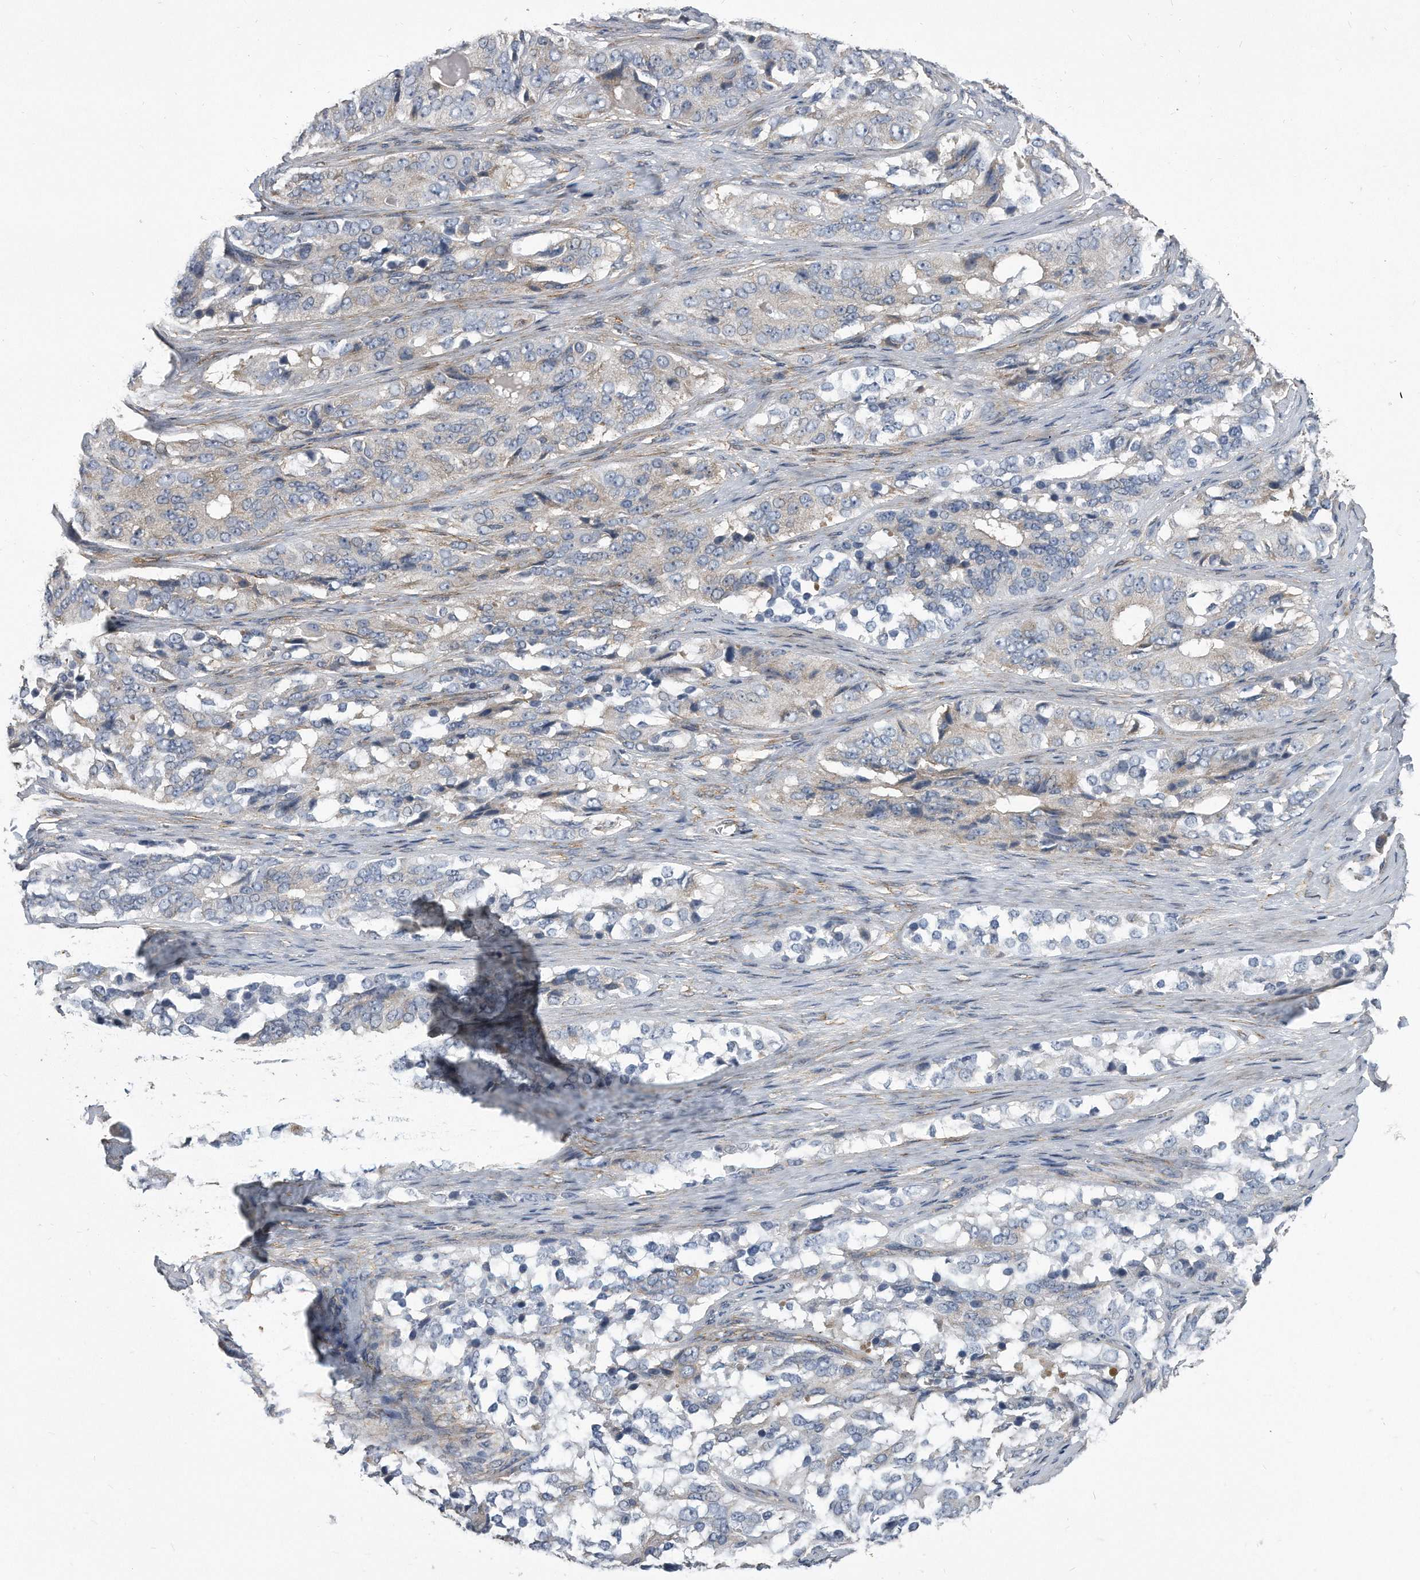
{"staining": {"intensity": "negative", "quantity": "none", "location": "none"}, "tissue": "ovarian cancer", "cell_type": "Tumor cells", "image_type": "cancer", "snomed": [{"axis": "morphology", "description": "Carcinoma, endometroid"}, {"axis": "topography", "description": "Ovary"}], "caption": "DAB (3,3'-diaminobenzidine) immunohistochemical staining of ovarian cancer shows no significant positivity in tumor cells. Nuclei are stained in blue.", "gene": "EIF2B4", "patient": {"sex": "female", "age": 51}}